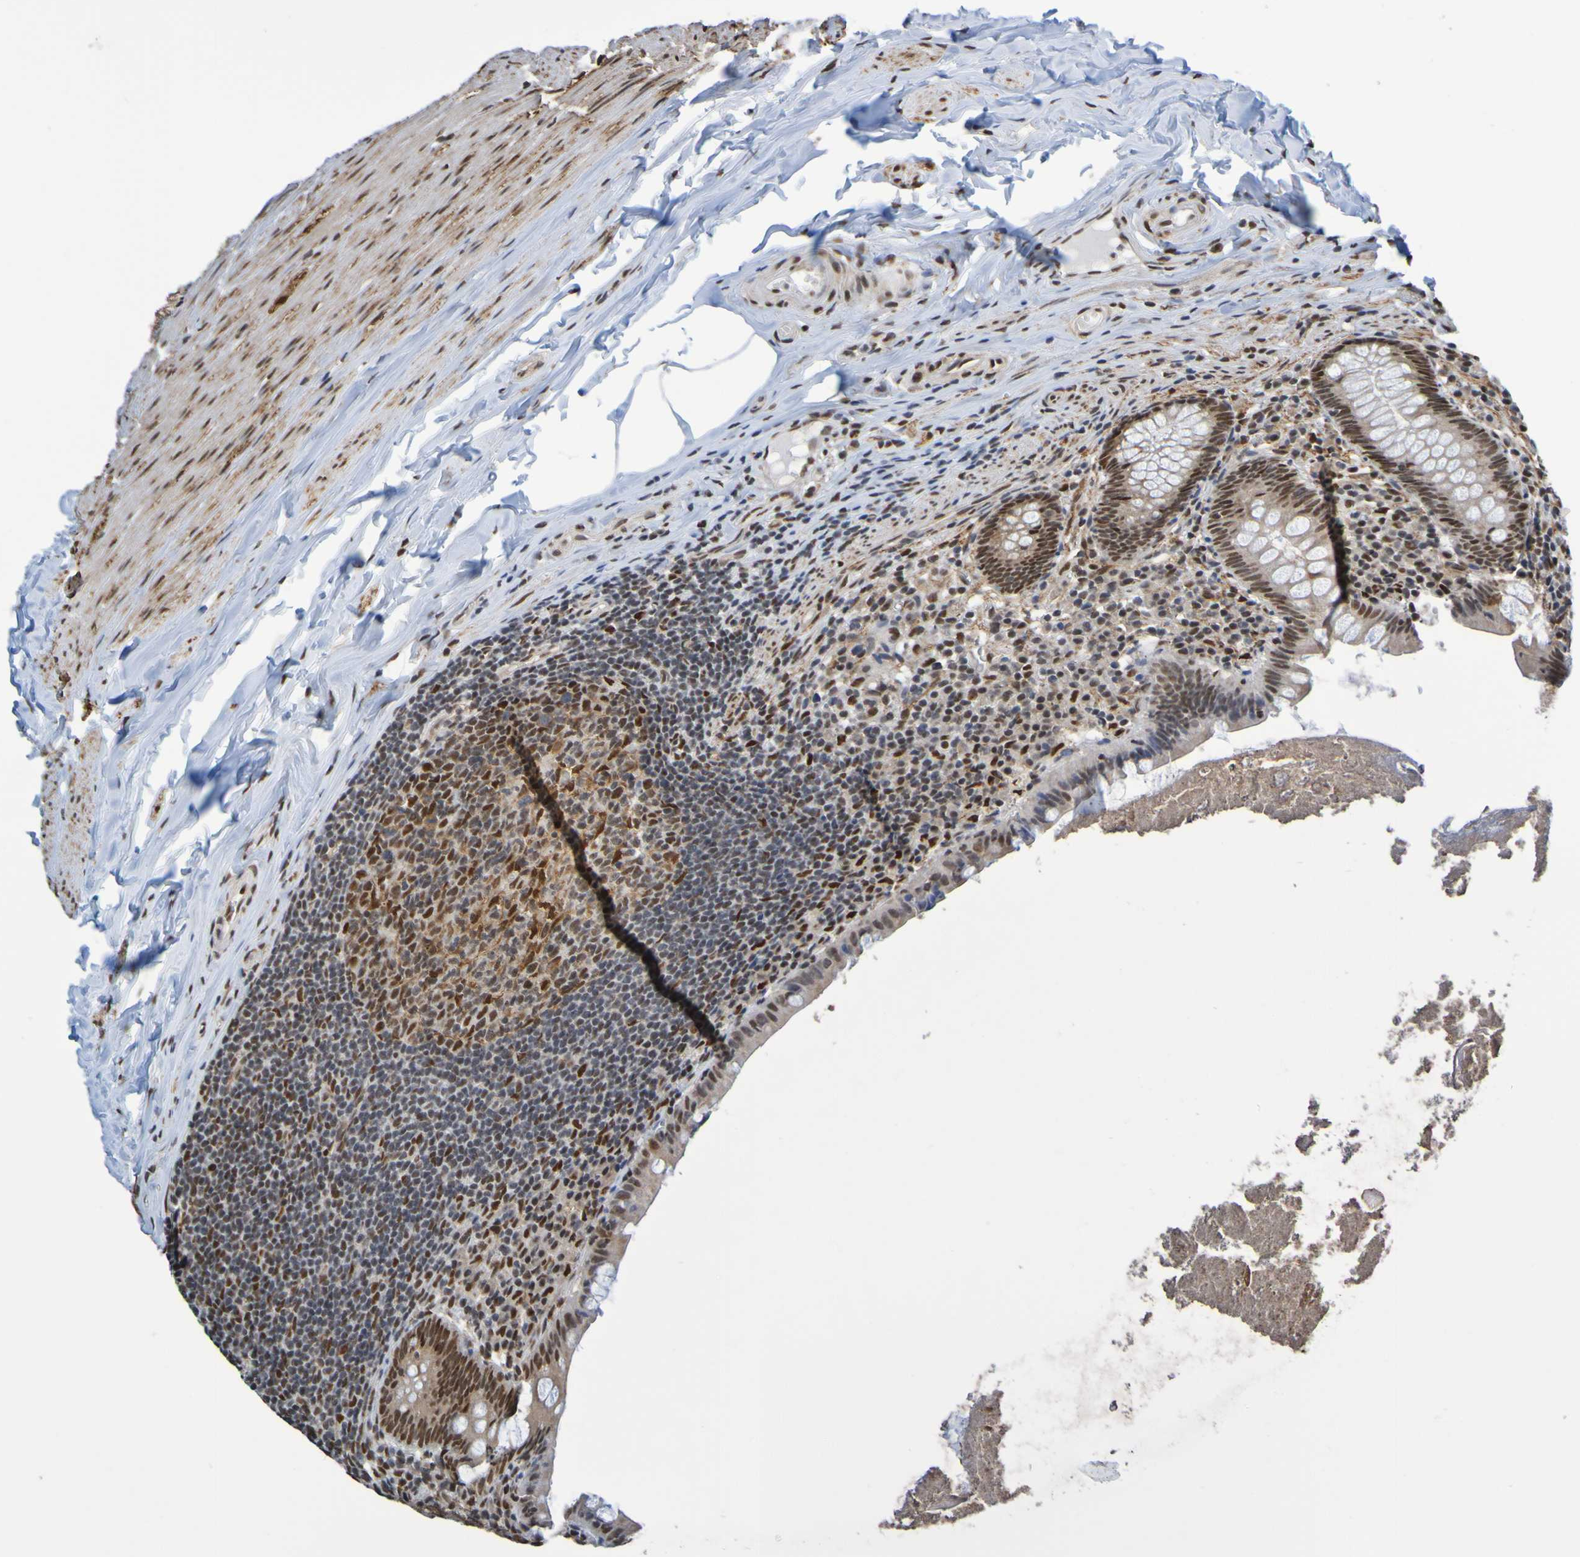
{"staining": {"intensity": "strong", "quantity": ">75%", "location": "cytoplasmic/membranous,nuclear"}, "tissue": "appendix", "cell_type": "Glandular cells", "image_type": "normal", "snomed": [{"axis": "morphology", "description": "Normal tissue, NOS"}, {"axis": "topography", "description": "Appendix"}], "caption": "This histopathology image demonstrates IHC staining of unremarkable appendix, with high strong cytoplasmic/membranous,nuclear expression in about >75% of glandular cells.", "gene": "HDAC2", "patient": {"sex": "male", "age": 52}}